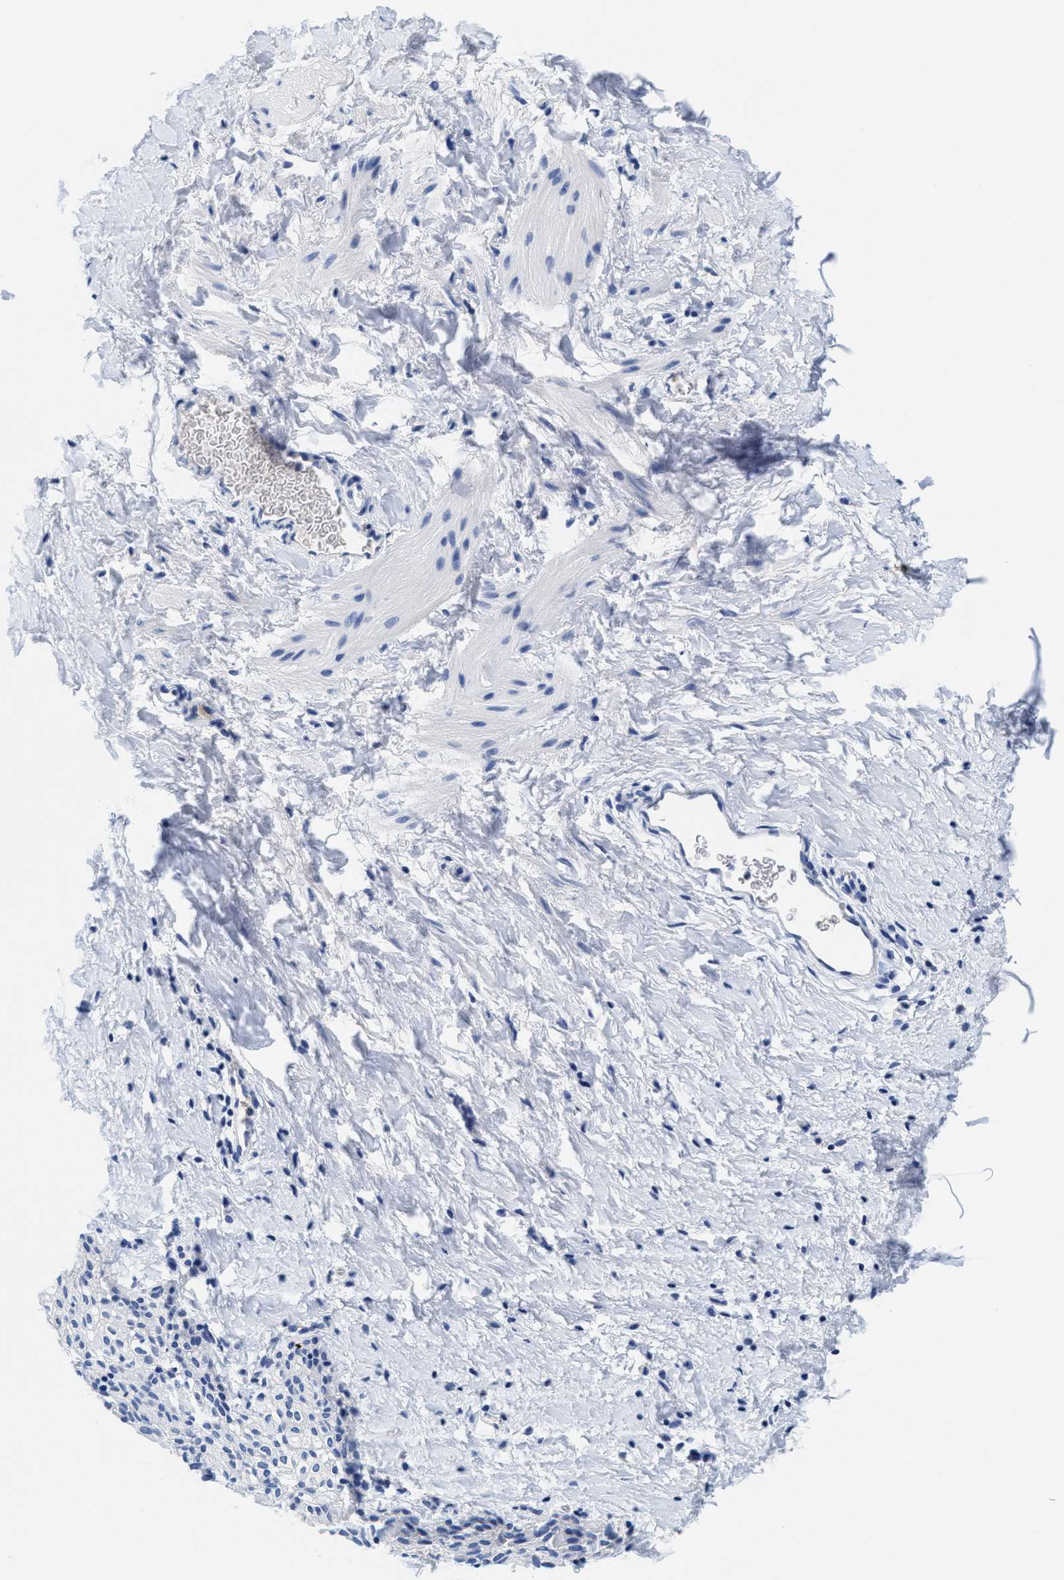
{"staining": {"intensity": "negative", "quantity": "none", "location": "none"}, "tissue": "smooth muscle", "cell_type": "Smooth muscle cells", "image_type": "normal", "snomed": [{"axis": "morphology", "description": "Normal tissue, NOS"}, {"axis": "topography", "description": "Smooth muscle"}], "caption": "Immunohistochemistry histopathology image of unremarkable human smooth muscle stained for a protein (brown), which displays no expression in smooth muscle cells. The staining is performed using DAB brown chromogen with nuclei counter-stained in using hematoxylin.", "gene": "TTC3", "patient": {"sex": "male", "age": 16}}